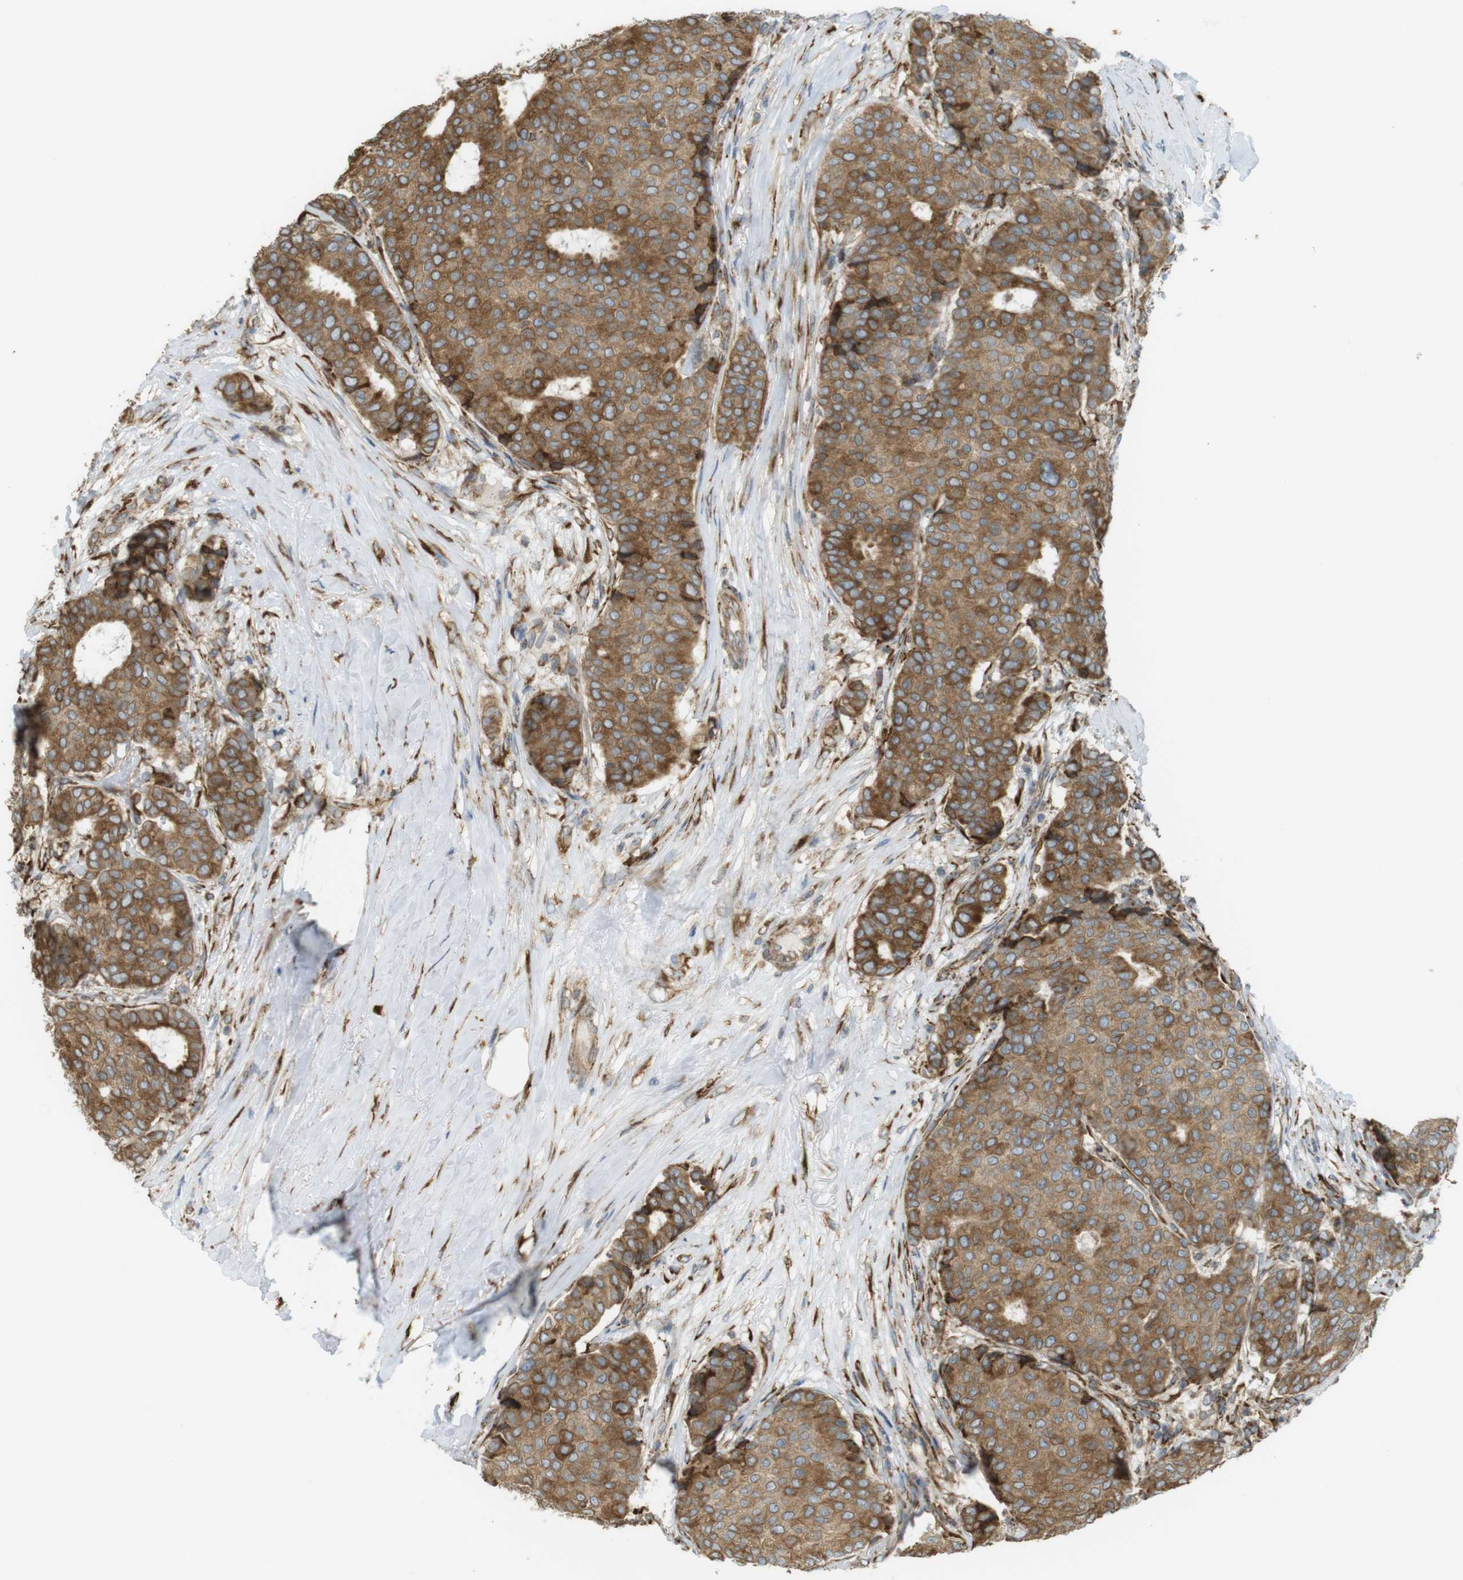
{"staining": {"intensity": "moderate", "quantity": ">75%", "location": "cytoplasmic/membranous"}, "tissue": "breast cancer", "cell_type": "Tumor cells", "image_type": "cancer", "snomed": [{"axis": "morphology", "description": "Duct carcinoma"}, {"axis": "topography", "description": "Breast"}], "caption": "The image exhibits staining of breast cancer, revealing moderate cytoplasmic/membranous protein staining (brown color) within tumor cells.", "gene": "MBOAT2", "patient": {"sex": "female", "age": 75}}